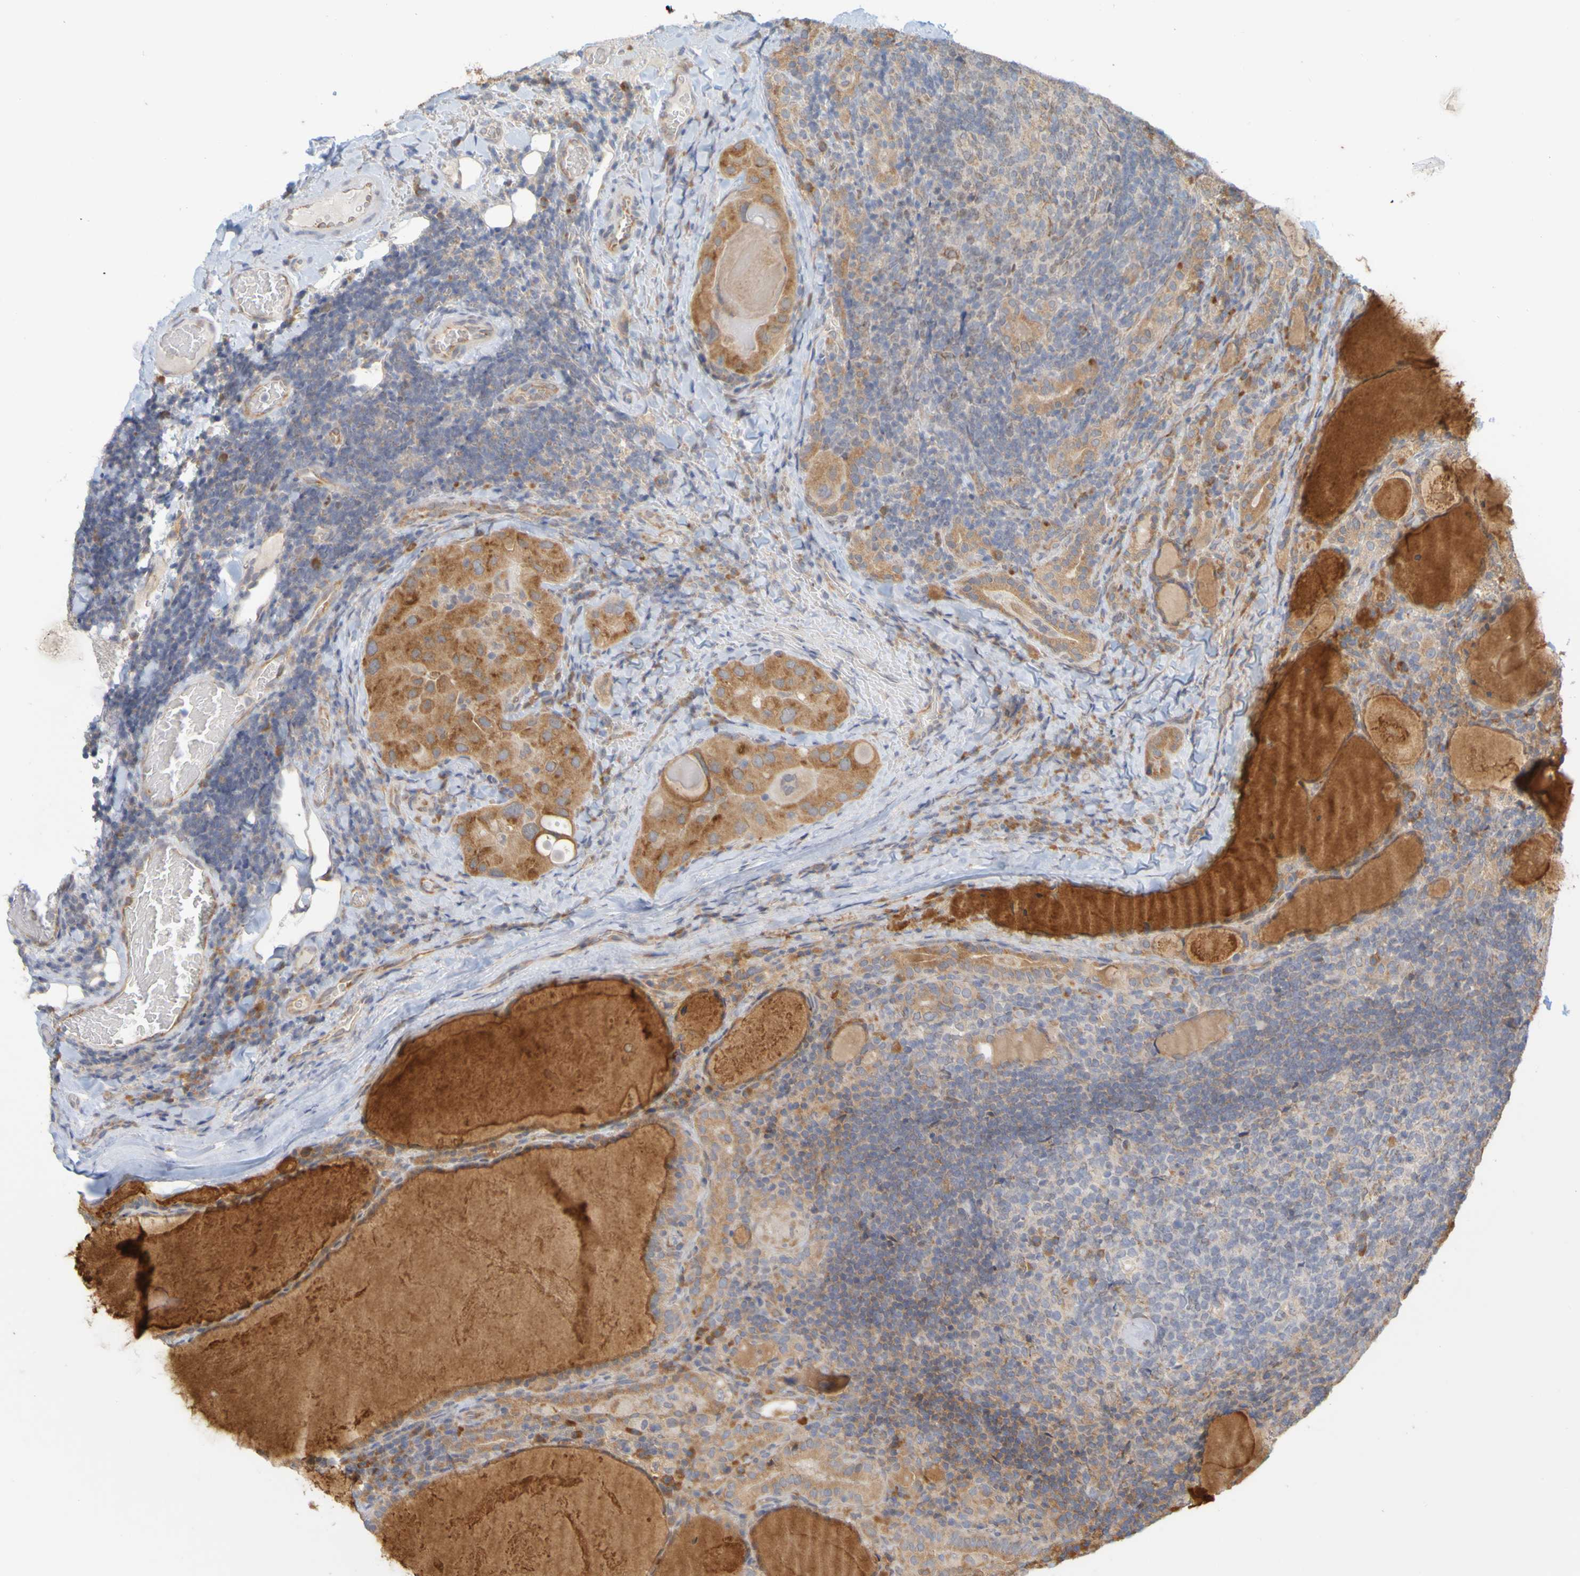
{"staining": {"intensity": "moderate", "quantity": ">75%", "location": "cytoplasmic/membranous"}, "tissue": "thyroid cancer", "cell_type": "Tumor cells", "image_type": "cancer", "snomed": [{"axis": "morphology", "description": "Papillary adenocarcinoma, NOS"}, {"axis": "topography", "description": "Thyroid gland"}], "caption": "Protein staining of thyroid papillary adenocarcinoma tissue reveals moderate cytoplasmic/membranous expression in approximately >75% of tumor cells.", "gene": "MOGS", "patient": {"sex": "female", "age": 42}}